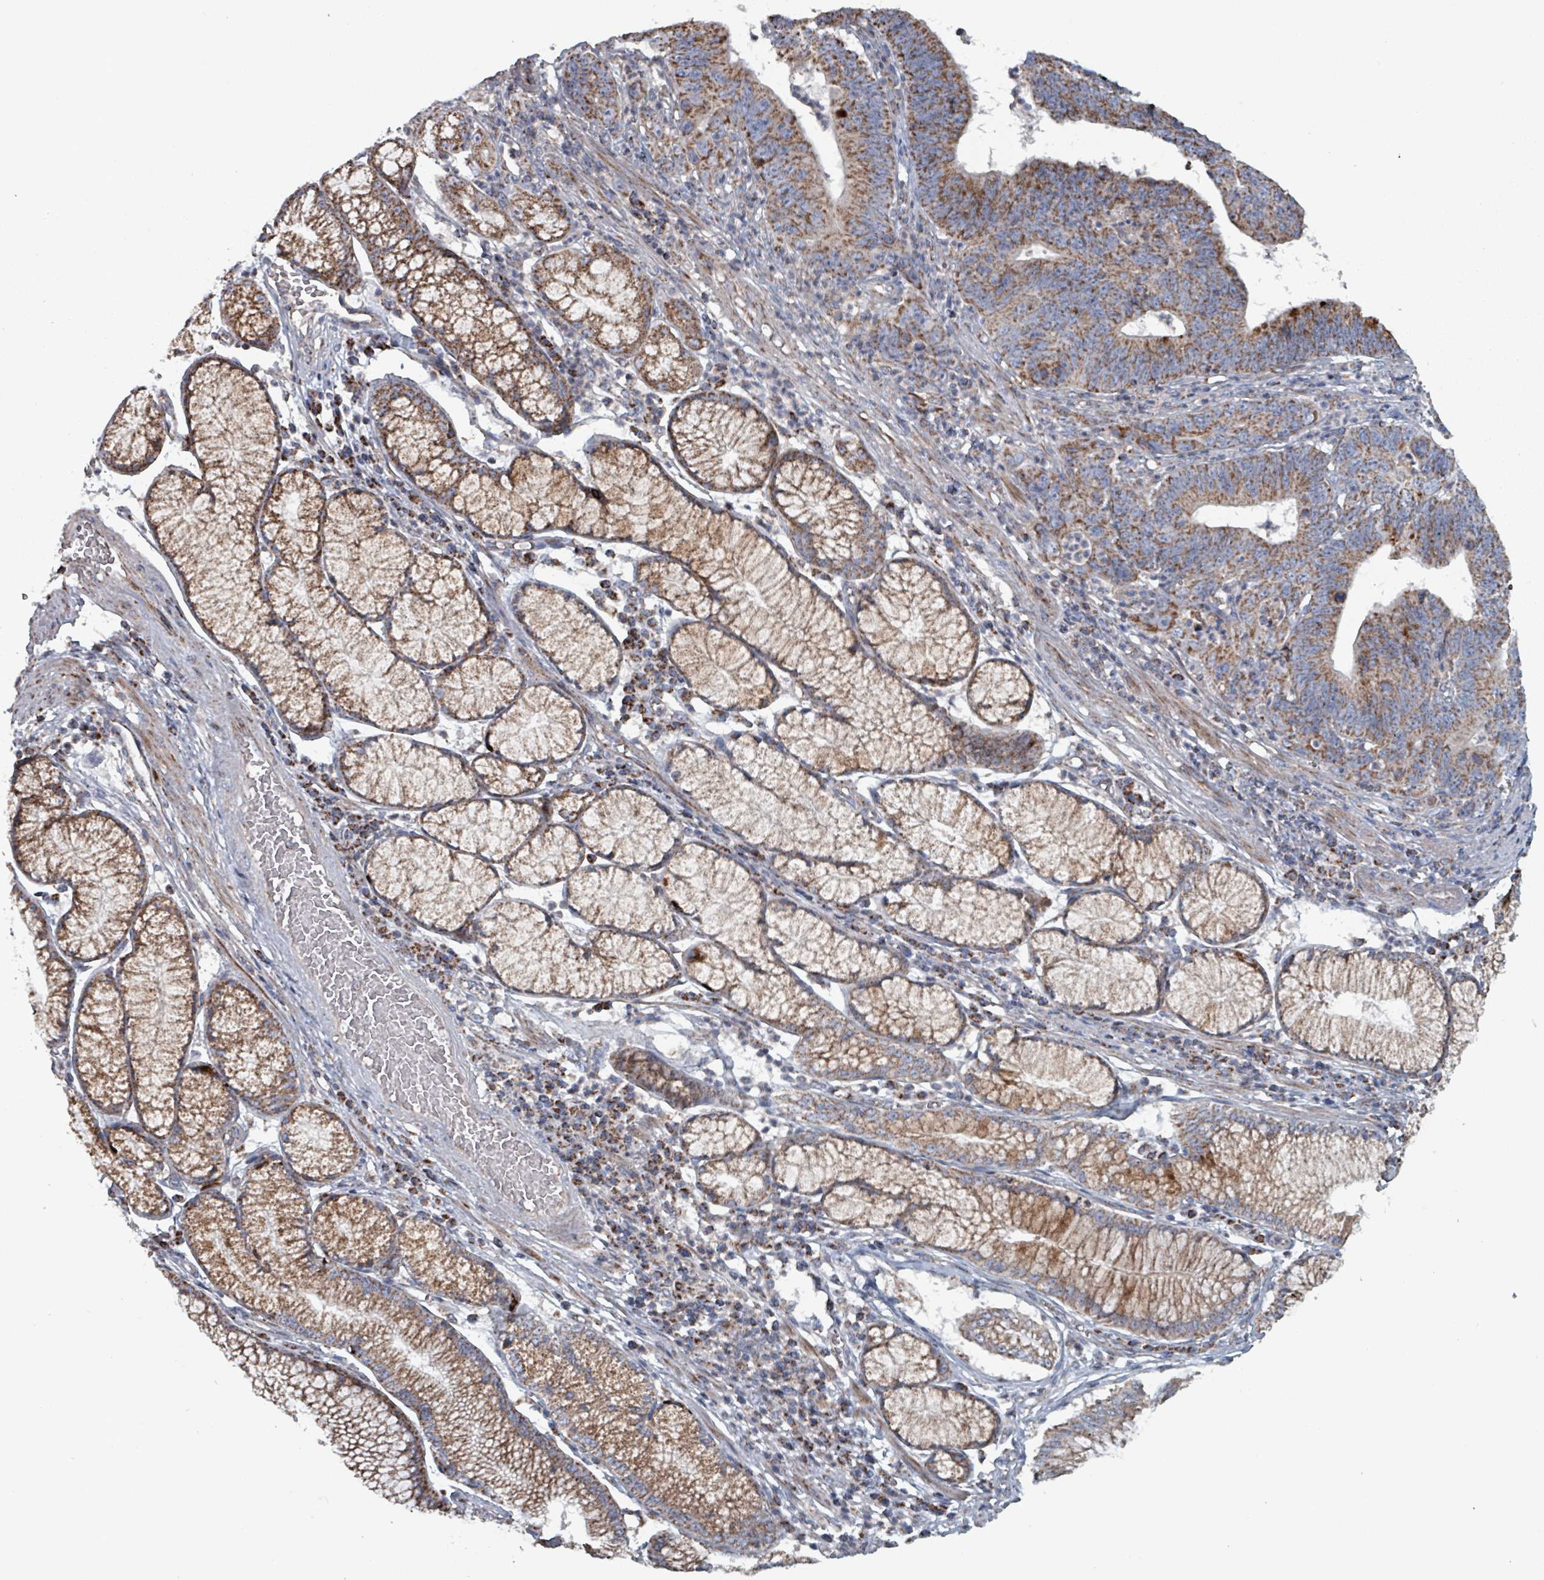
{"staining": {"intensity": "moderate", "quantity": ">75%", "location": "cytoplasmic/membranous"}, "tissue": "stomach cancer", "cell_type": "Tumor cells", "image_type": "cancer", "snomed": [{"axis": "morphology", "description": "Adenocarcinoma, NOS"}, {"axis": "topography", "description": "Stomach"}], "caption": "Moderate cytoplasmic/membranous staining for a protein is appreciated in about >75% of tumor cells of adenocarcinoma (stomach) using IHC.", "gene": "ABHD18", "patient": {"sex": "male", "age": 59}}